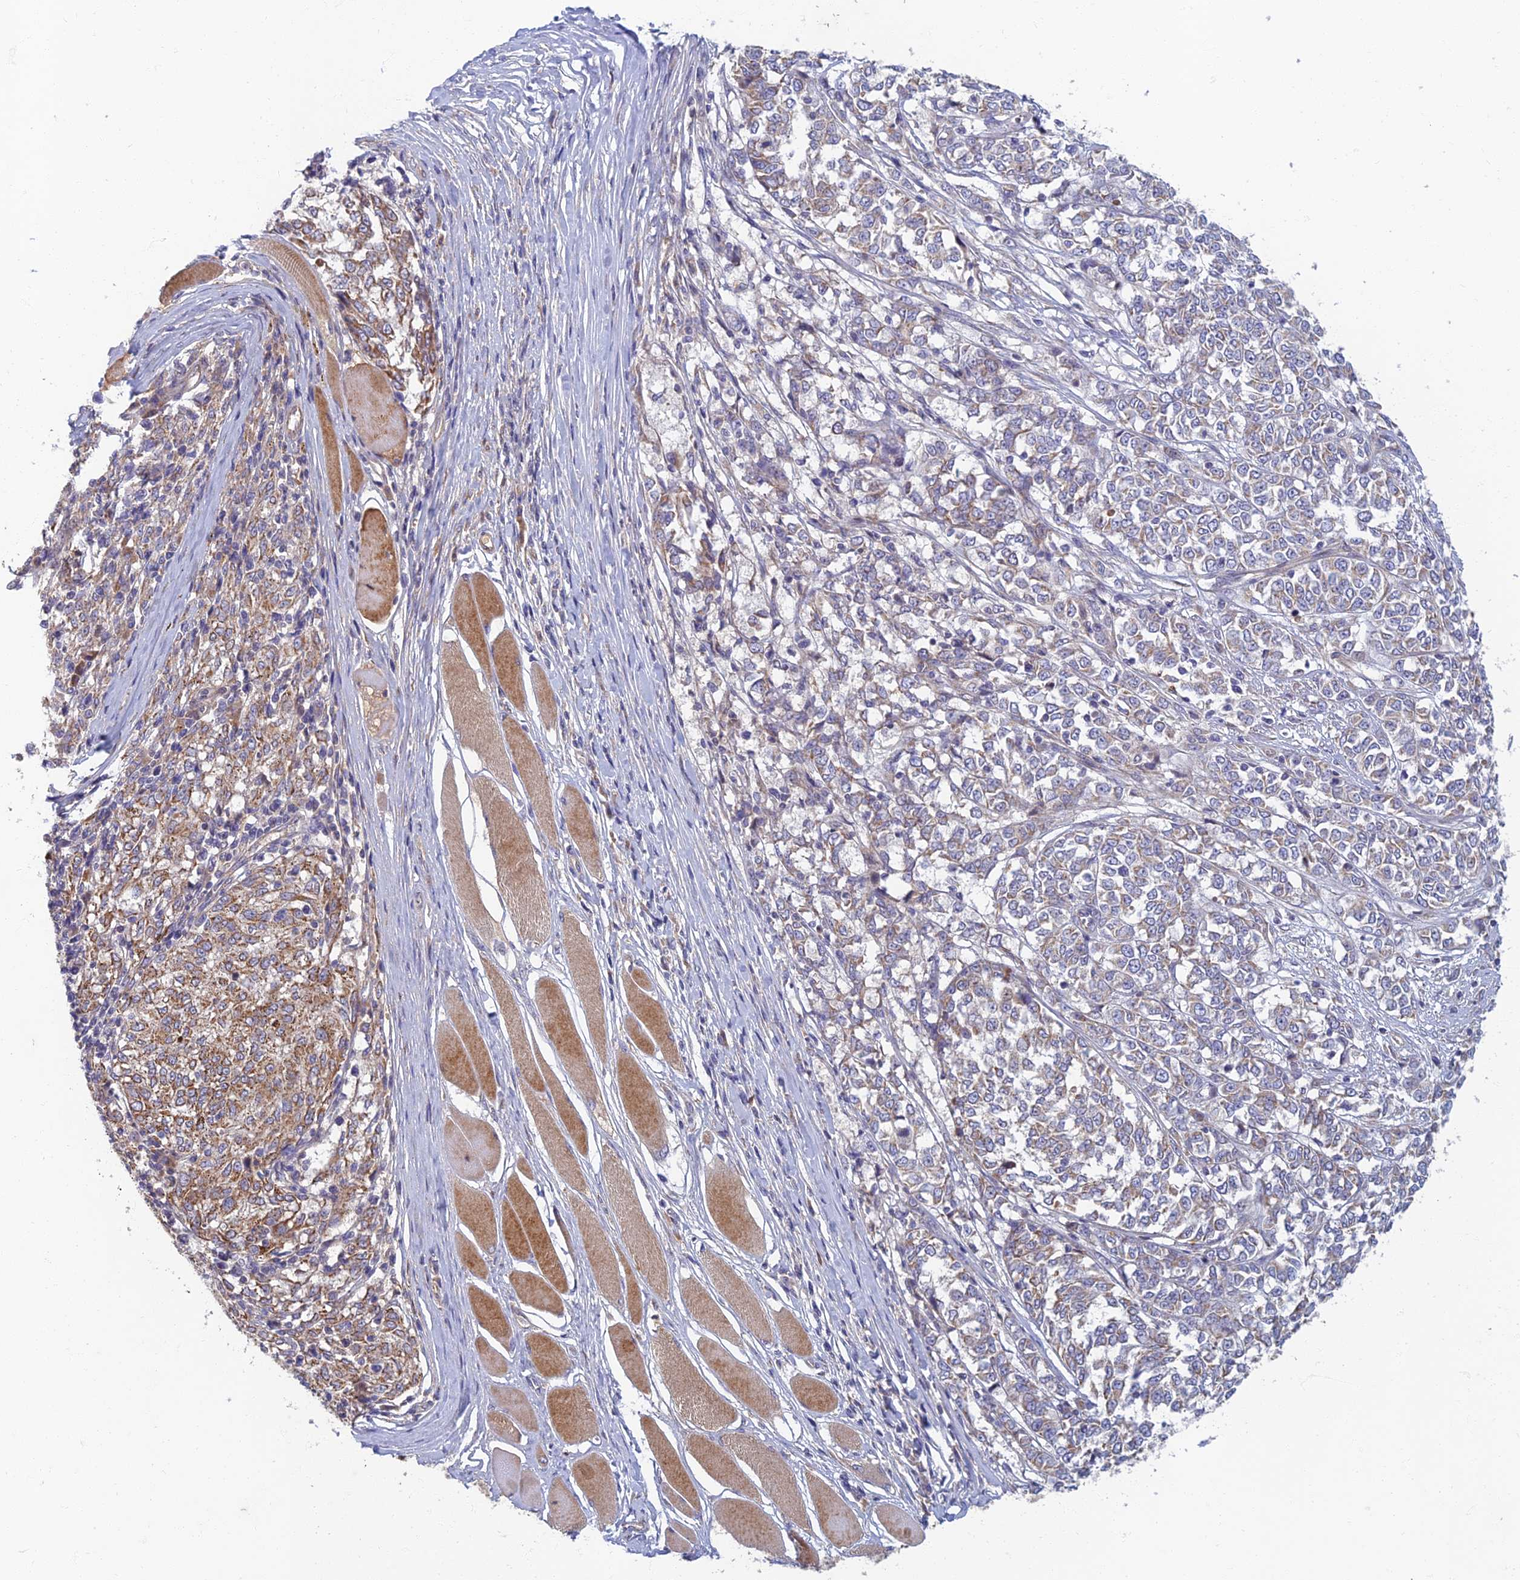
{"staining": {"intensity": "moderate", "quantity": "25%-75%", "location": "cytoplasmic/membranous"}, "tissue": "melanoma", "cell_type": "Tumor cells", "image_type": "cancer", "snomed": [{"axis": "morphology", "description": "Malignant melanoma, NOS"}, {"axis": "topography", "description": "Skin"}], "caption": "This micrograph displays melanoma stained with immunohistochemistry to label a protein in brown. The cytoplasmic/membranous of tumor cells show moderate positivity for the protein. Nuclei are counter-stained blue.", "gene": "SOGA1", "patient": {"sex": "female", "age": 72}}